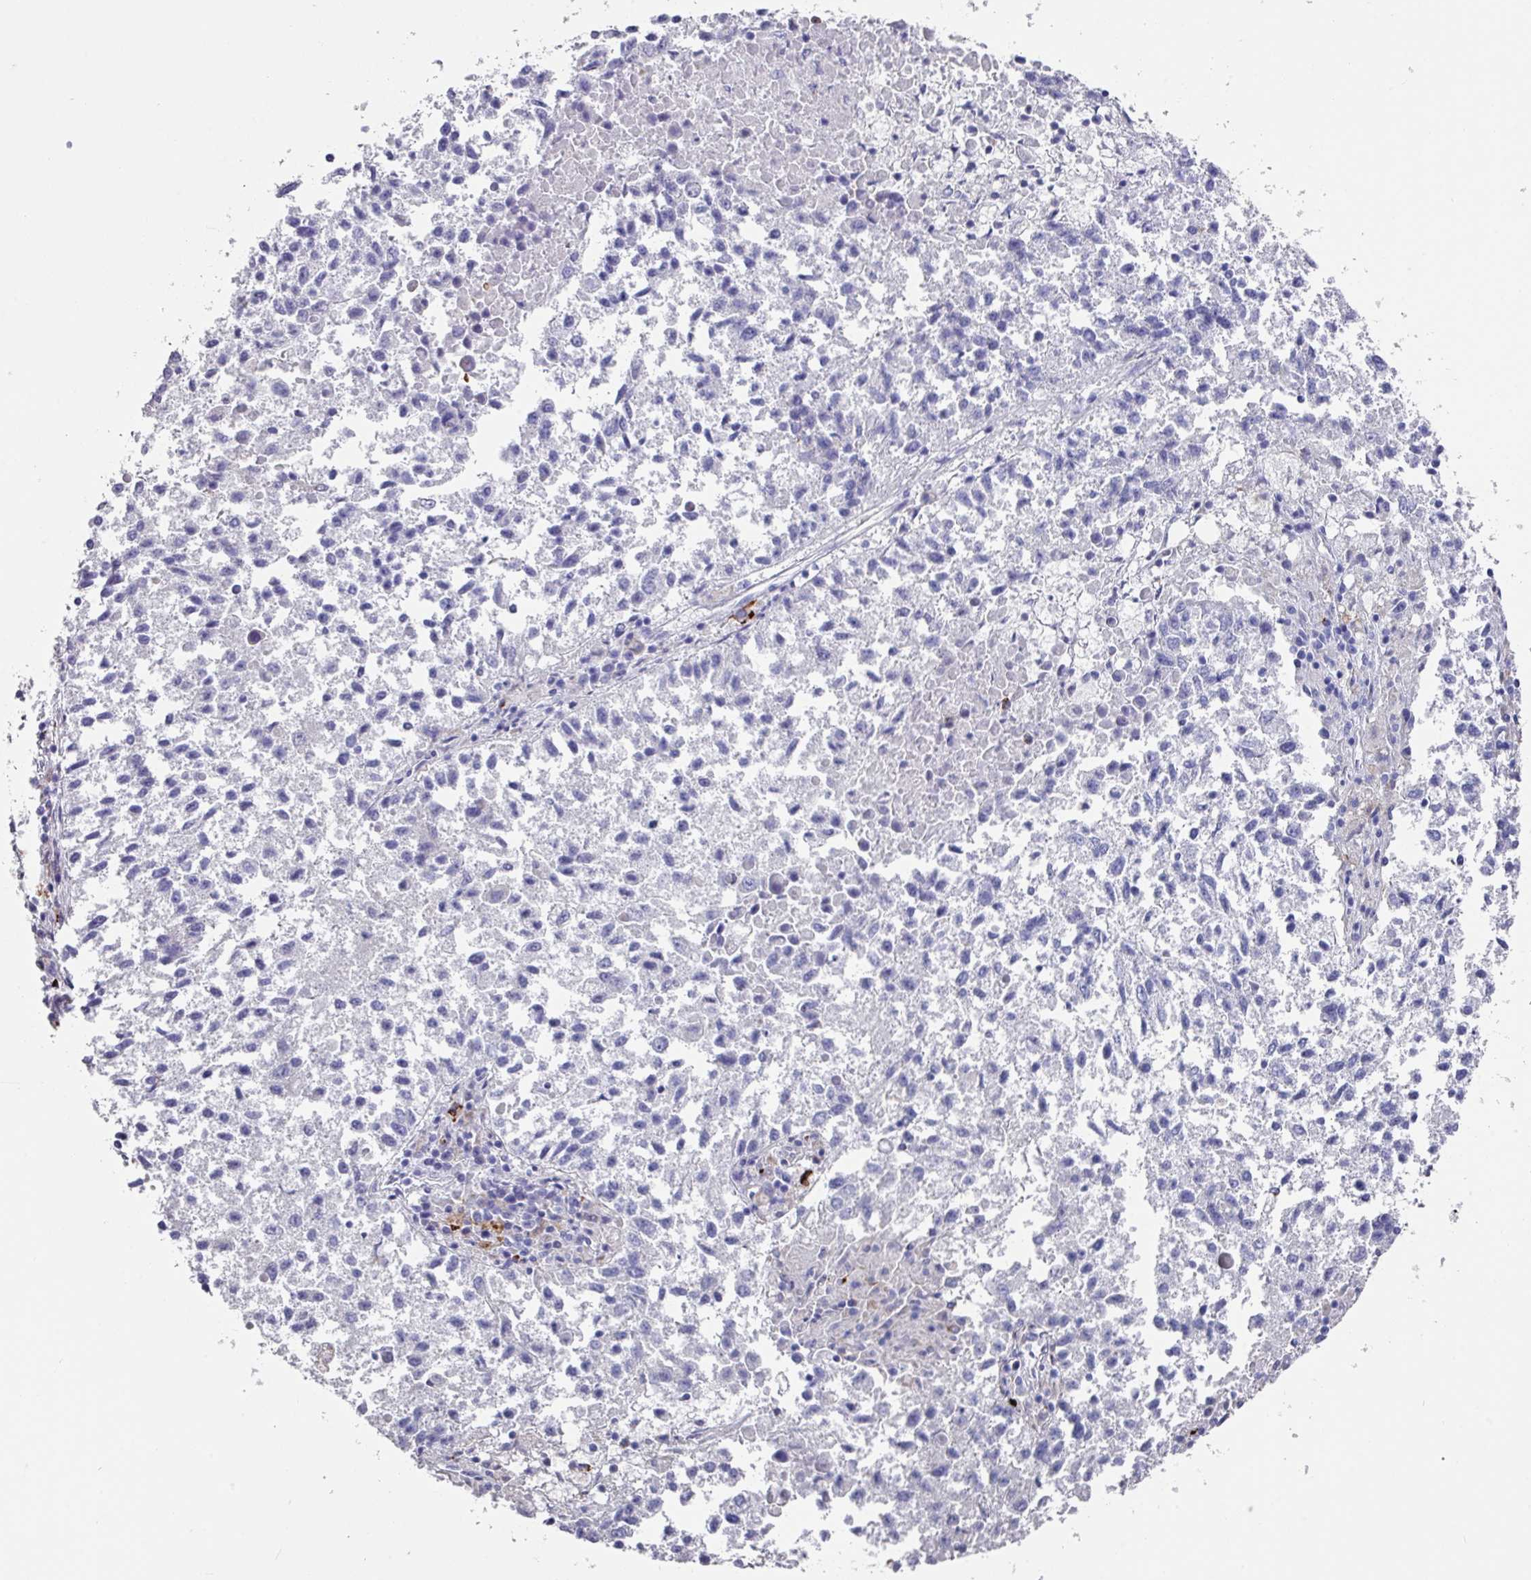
{"staining": {"intensity": "negative", "quantity": "none", "location": "none"}, "tissue": "lung cancer", "cell_type": "Tumor cells", "image_type": "cancer", "snomed": [{"axis": "morphology", "description": "Squamous cell carcinoma, NOS"}, {"axis": "topography", "description": "Lung"}], "caption": "A high-resolution histopathology image shows immunohistochemistry (IHC) staining of squamous cell carcinoma (lung), which shows no significant expression in tumor cells.", "gene": "CPVL", "patient": {"sex": "male", "age": 73}}